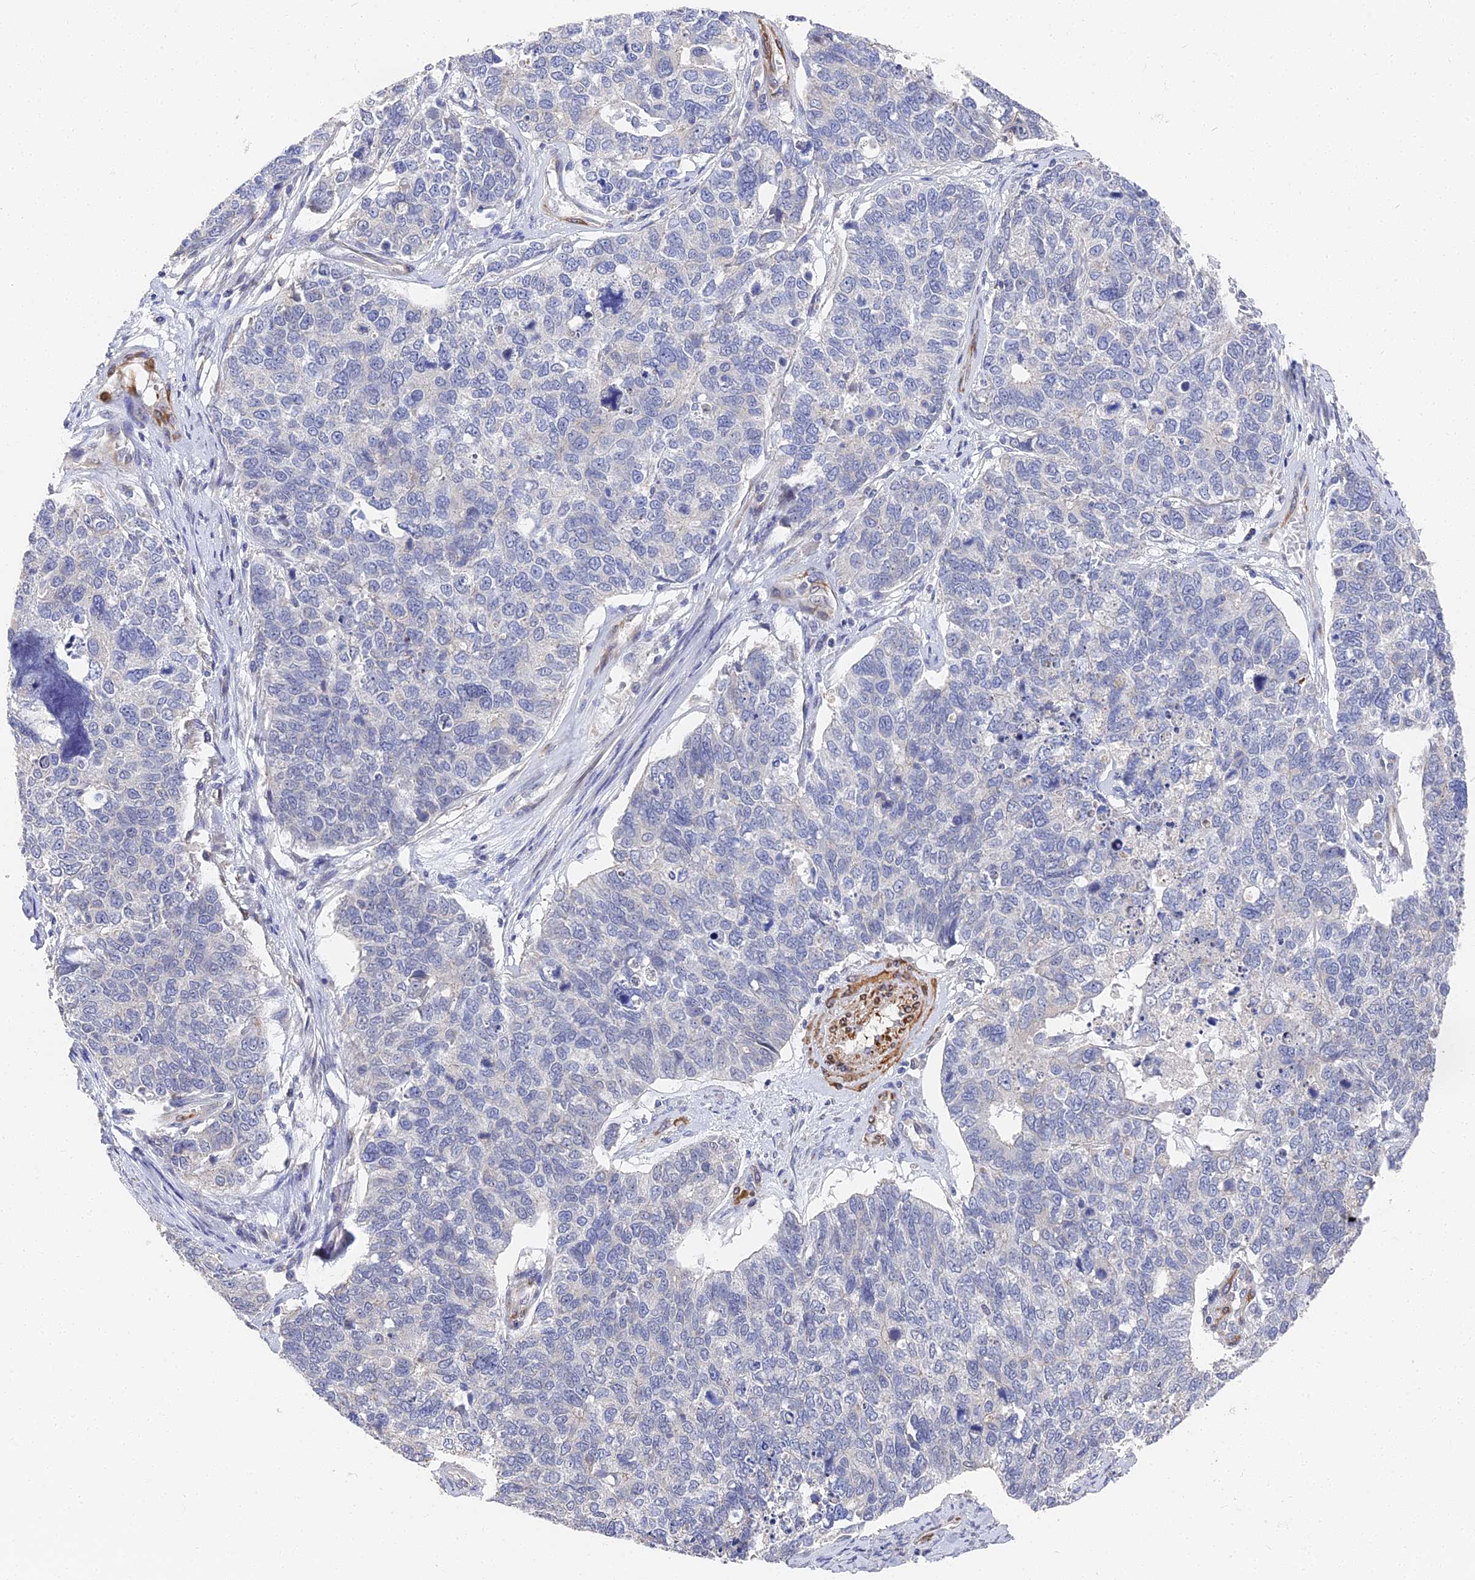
{"staining": {"intensity": "negative", "quantity": "none", "location": "none"}, "tissue": "cervical cancer", "cell_type": "Tumor cells", "image_type": "cancer", "snomed": [{"axis": "morphology", "description": "Squamous cell carcinoma, NOS"}, {"axis": "topography", "description": "Cervix"}], "caption": "This is an immunohistochemistry image of human cervical cancer (squamous cell carcinoma). There is no staining in tumor cells.", "gene": "CCDC113", "patient": {"sex": "female", "age": 63}}